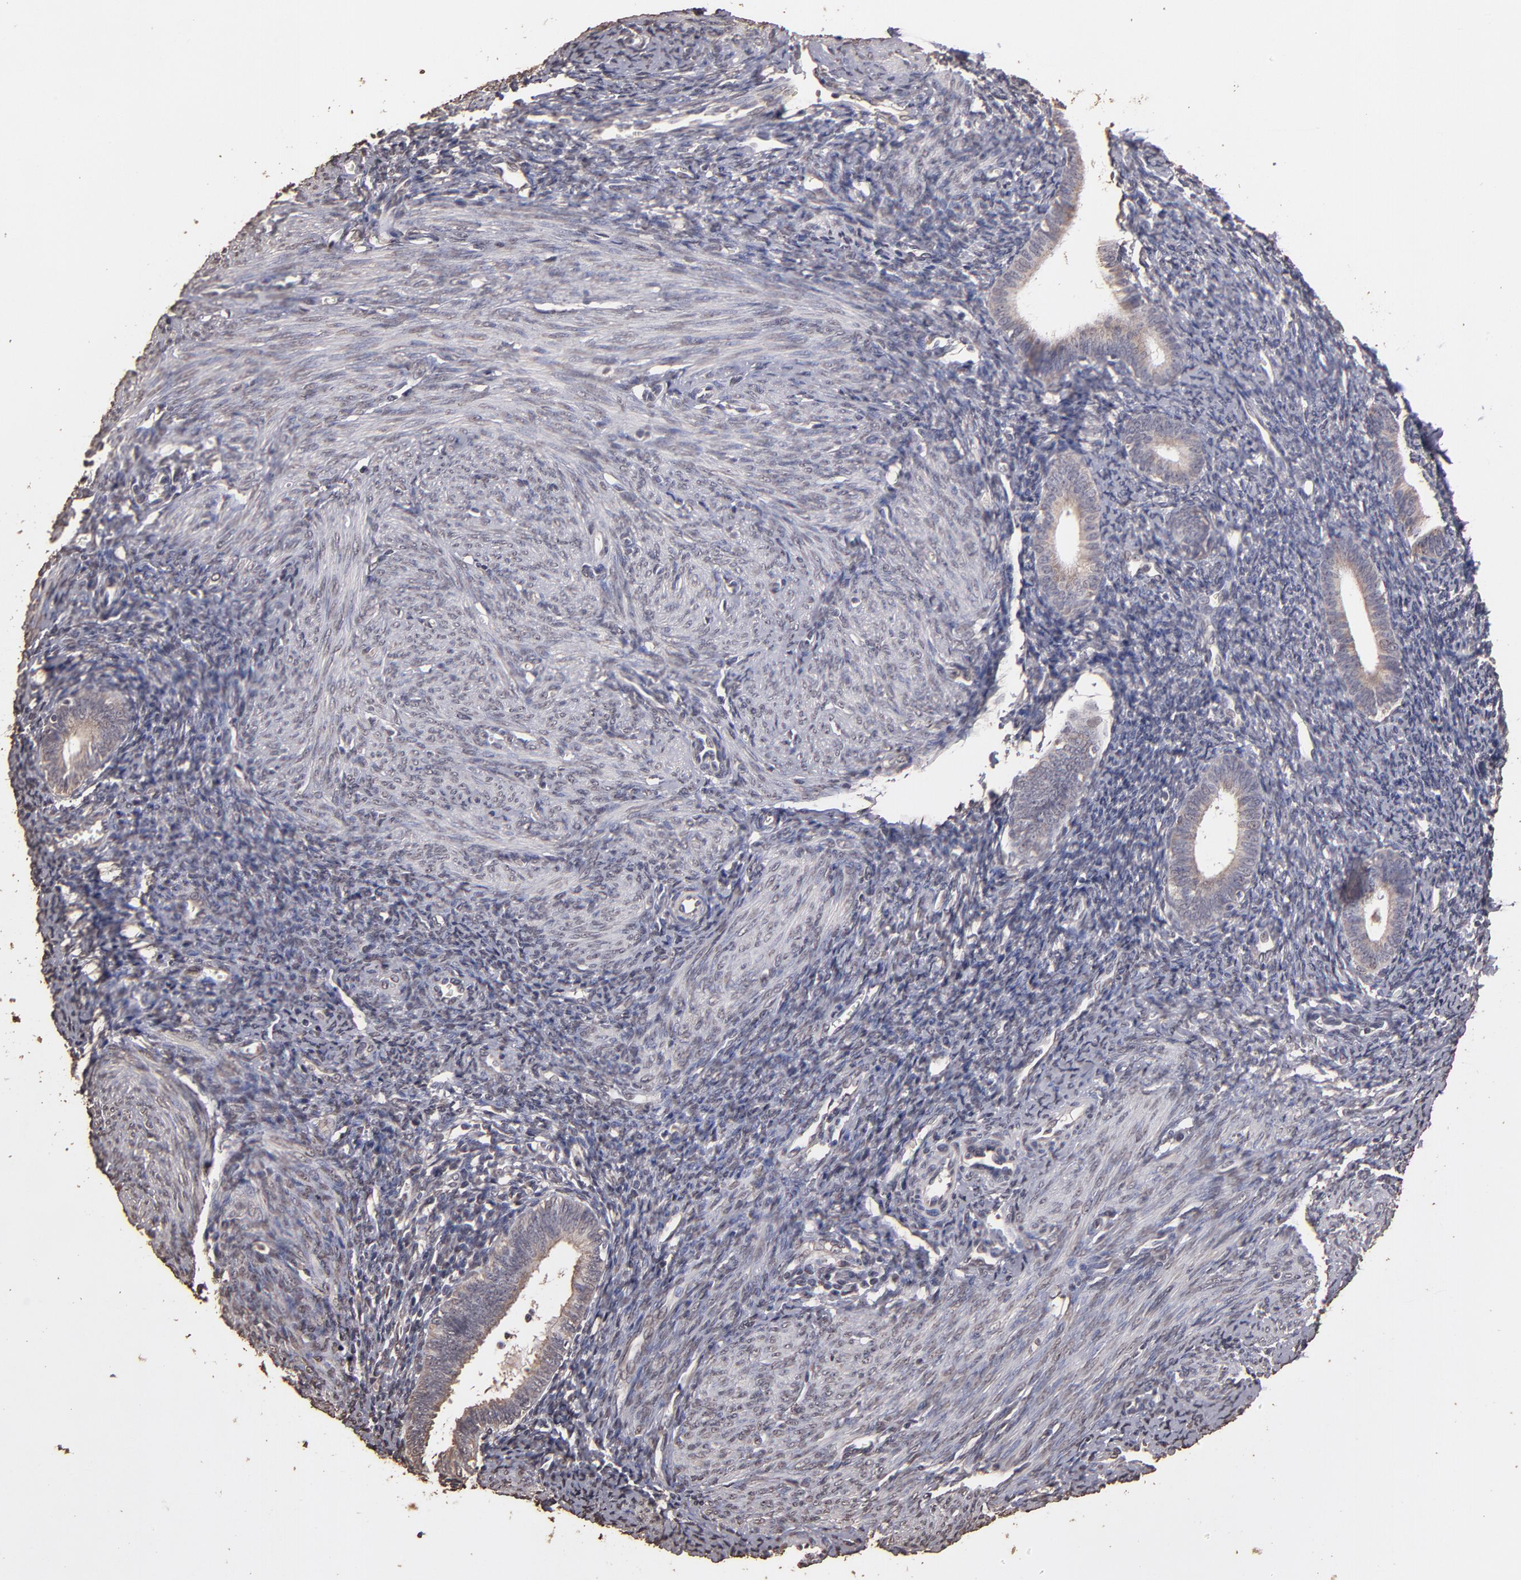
{"staining": {"intensity": "negative", "quantity": "none", "location": "none"}, "tissue": "endometrium", "cell_type": "Cells in endometrial stroma", "image_type": "normal", "snomed": [{"axis": "morphology", "description": "Normal tissue, NOS"}, {"axis": "topography", "description": "Smooth muscle"}, {"axis": "topography", "description": "Endometrium"}], "caption": "Immunohistochemistry micrograph of normal endometrium: endometrium stained with DAB displays no significant protein expression in cells in endometrial stroma.", "gene": "OPHN1", "patient": {"sex": "female", "age": 57}}